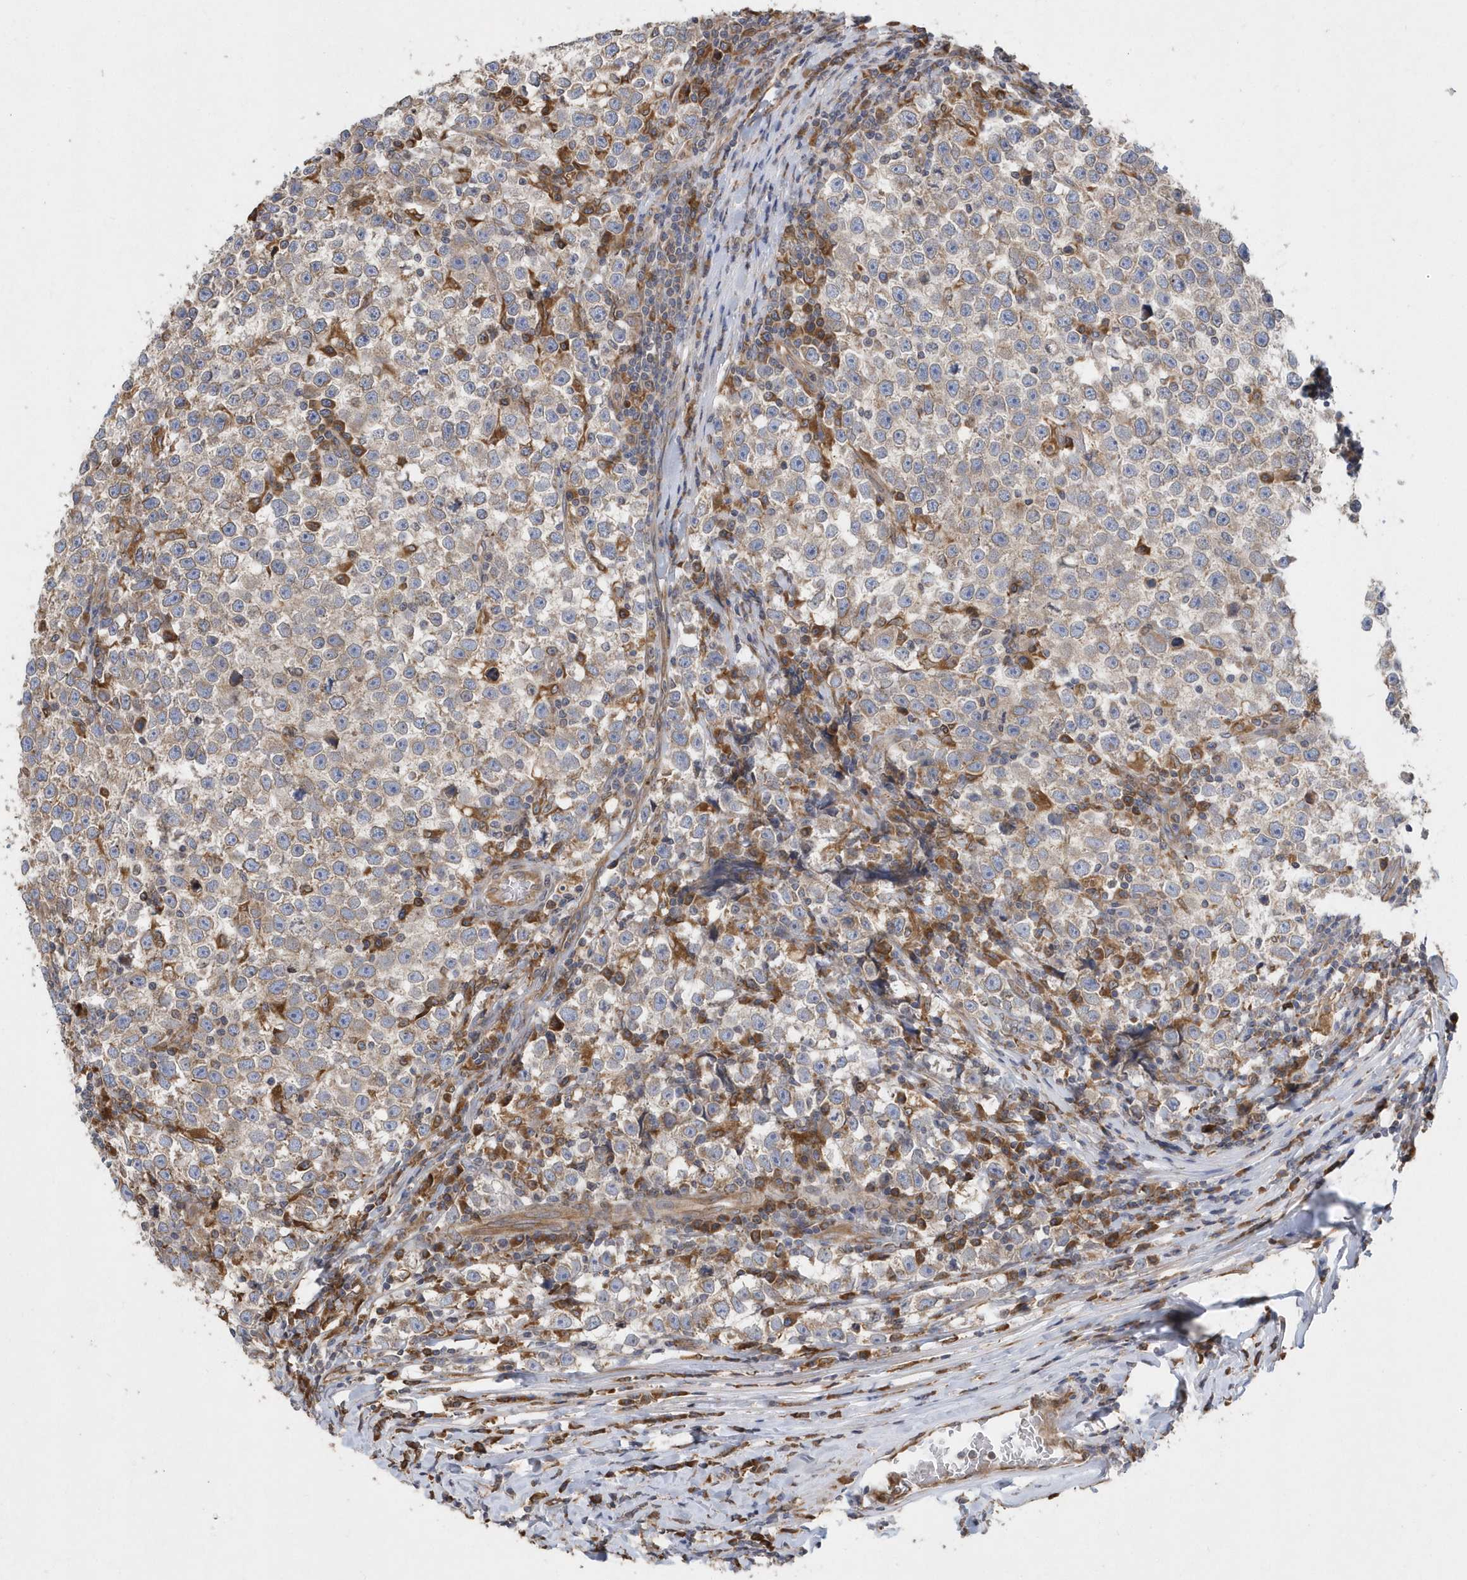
{"staining": {"intensity": "weak", "quantity": ">75%", "location": "cytoplasmic/membranous"}, "tissue": "testis cancer", "cell_type": "Tumor cells", "image_type": "cancer", "snomed": [{"axis": "morphology", "description": "Normal tissue, NOS"}, {"axis": "morphology", "description": "Seminoma, NOS"}, {"axis": "topography", "description": "Testis"}], "caption": "A high-resolution micrograph shows IHC staining of seminoma (testis), which reveals weak cytoplasmic/membranous staining in about >75% of tumor cells. (DAB (3,3'-diaminobenzidine) IHC, brown staining for protein, blue staining for nuclei).", "gene": "VAMP7", "patient": {"sex": "male", "age": 43}}